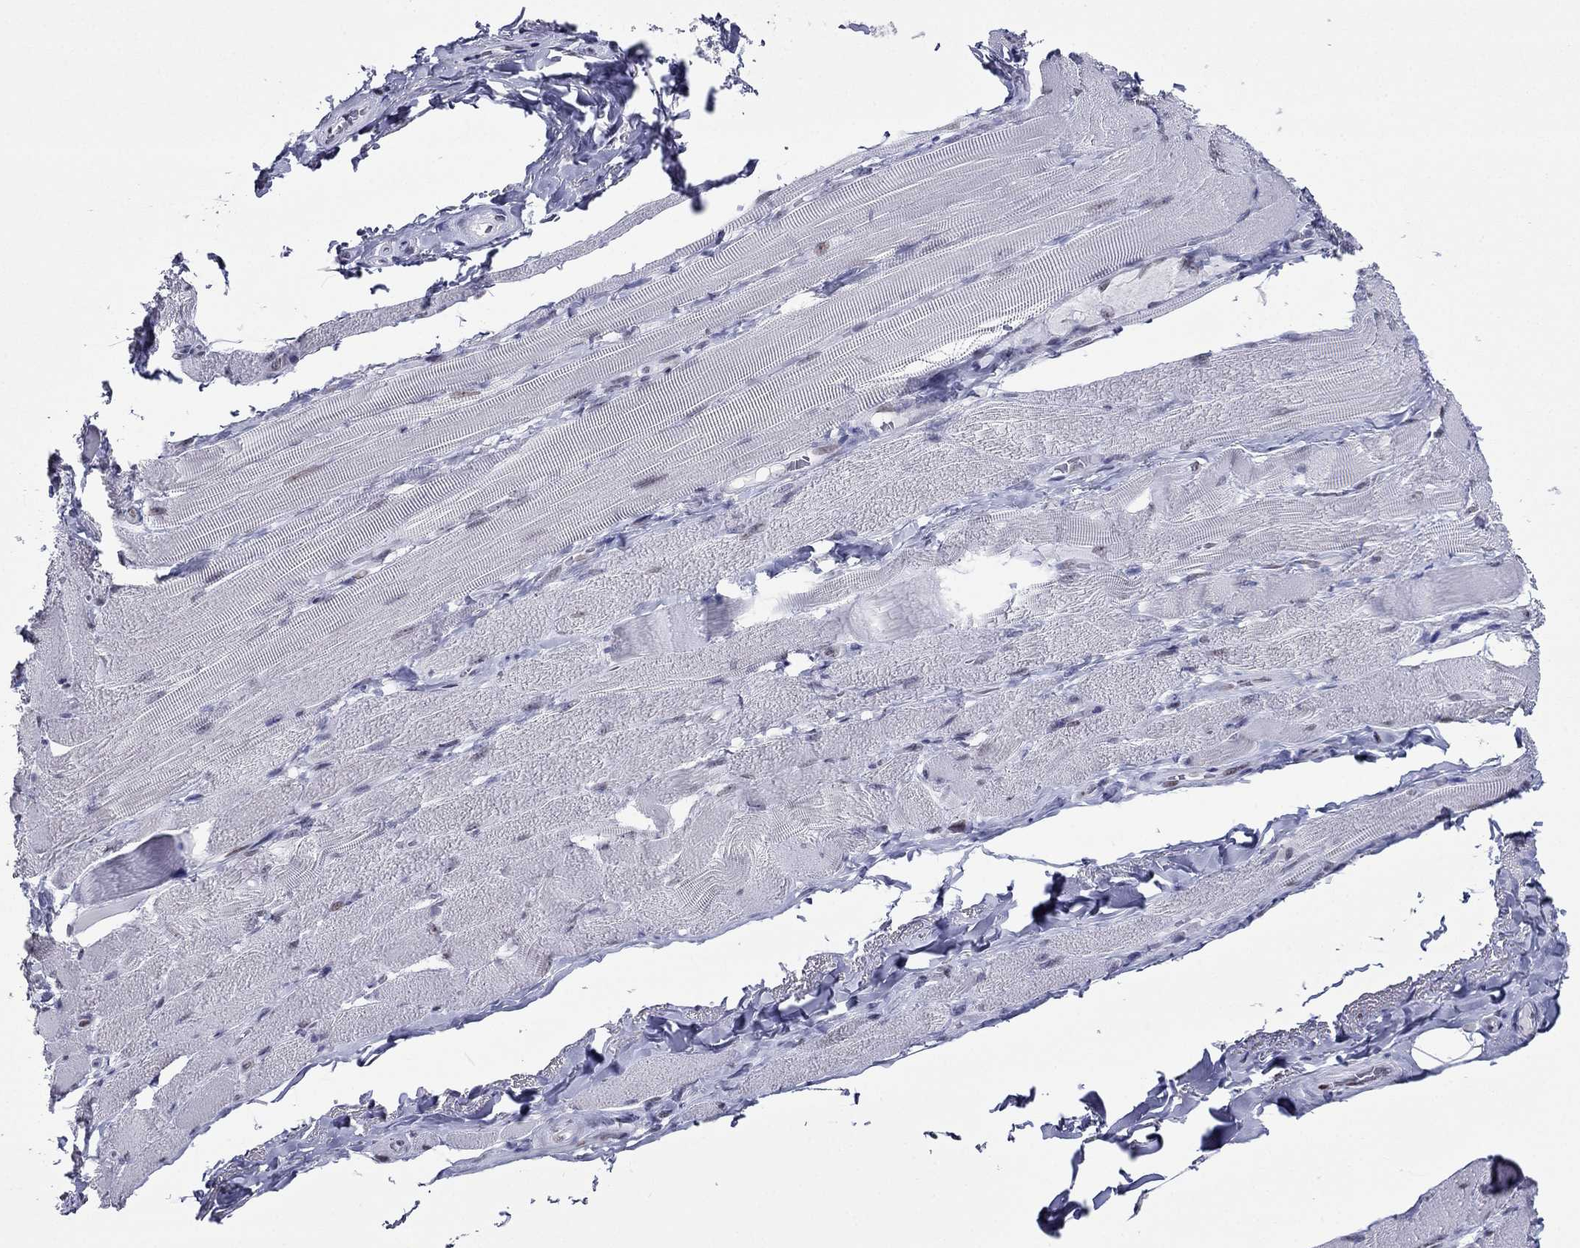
{"staining": {"intensity": "negative", "quantity": "none", "location": "none"}, "tissue": "skeletal muscle", "cell_type": "Myocytes", "image_type": "normal", "snomed": [{"axis": "morphology", "description": "Normal tissue, NOS"}, {"axis": "topography", "description": "Skeletal muscle"}, {"axis": "topography", "description": "Anal"}, {"axis": "topography", "description": "Peripheral nerve tissue"}], "caption": "DAB immunohistochemical staining of unremarkable skeletal muscle demonstrates no significant expression in myocytes. The staining was performed using DAB to visualize the protein expression in brown, while the nuclei were stained in blue with hematoxylin (Magnification: 20x).", "gene": "PPM1G", "patient": {"sex": "male", "age": 53}}